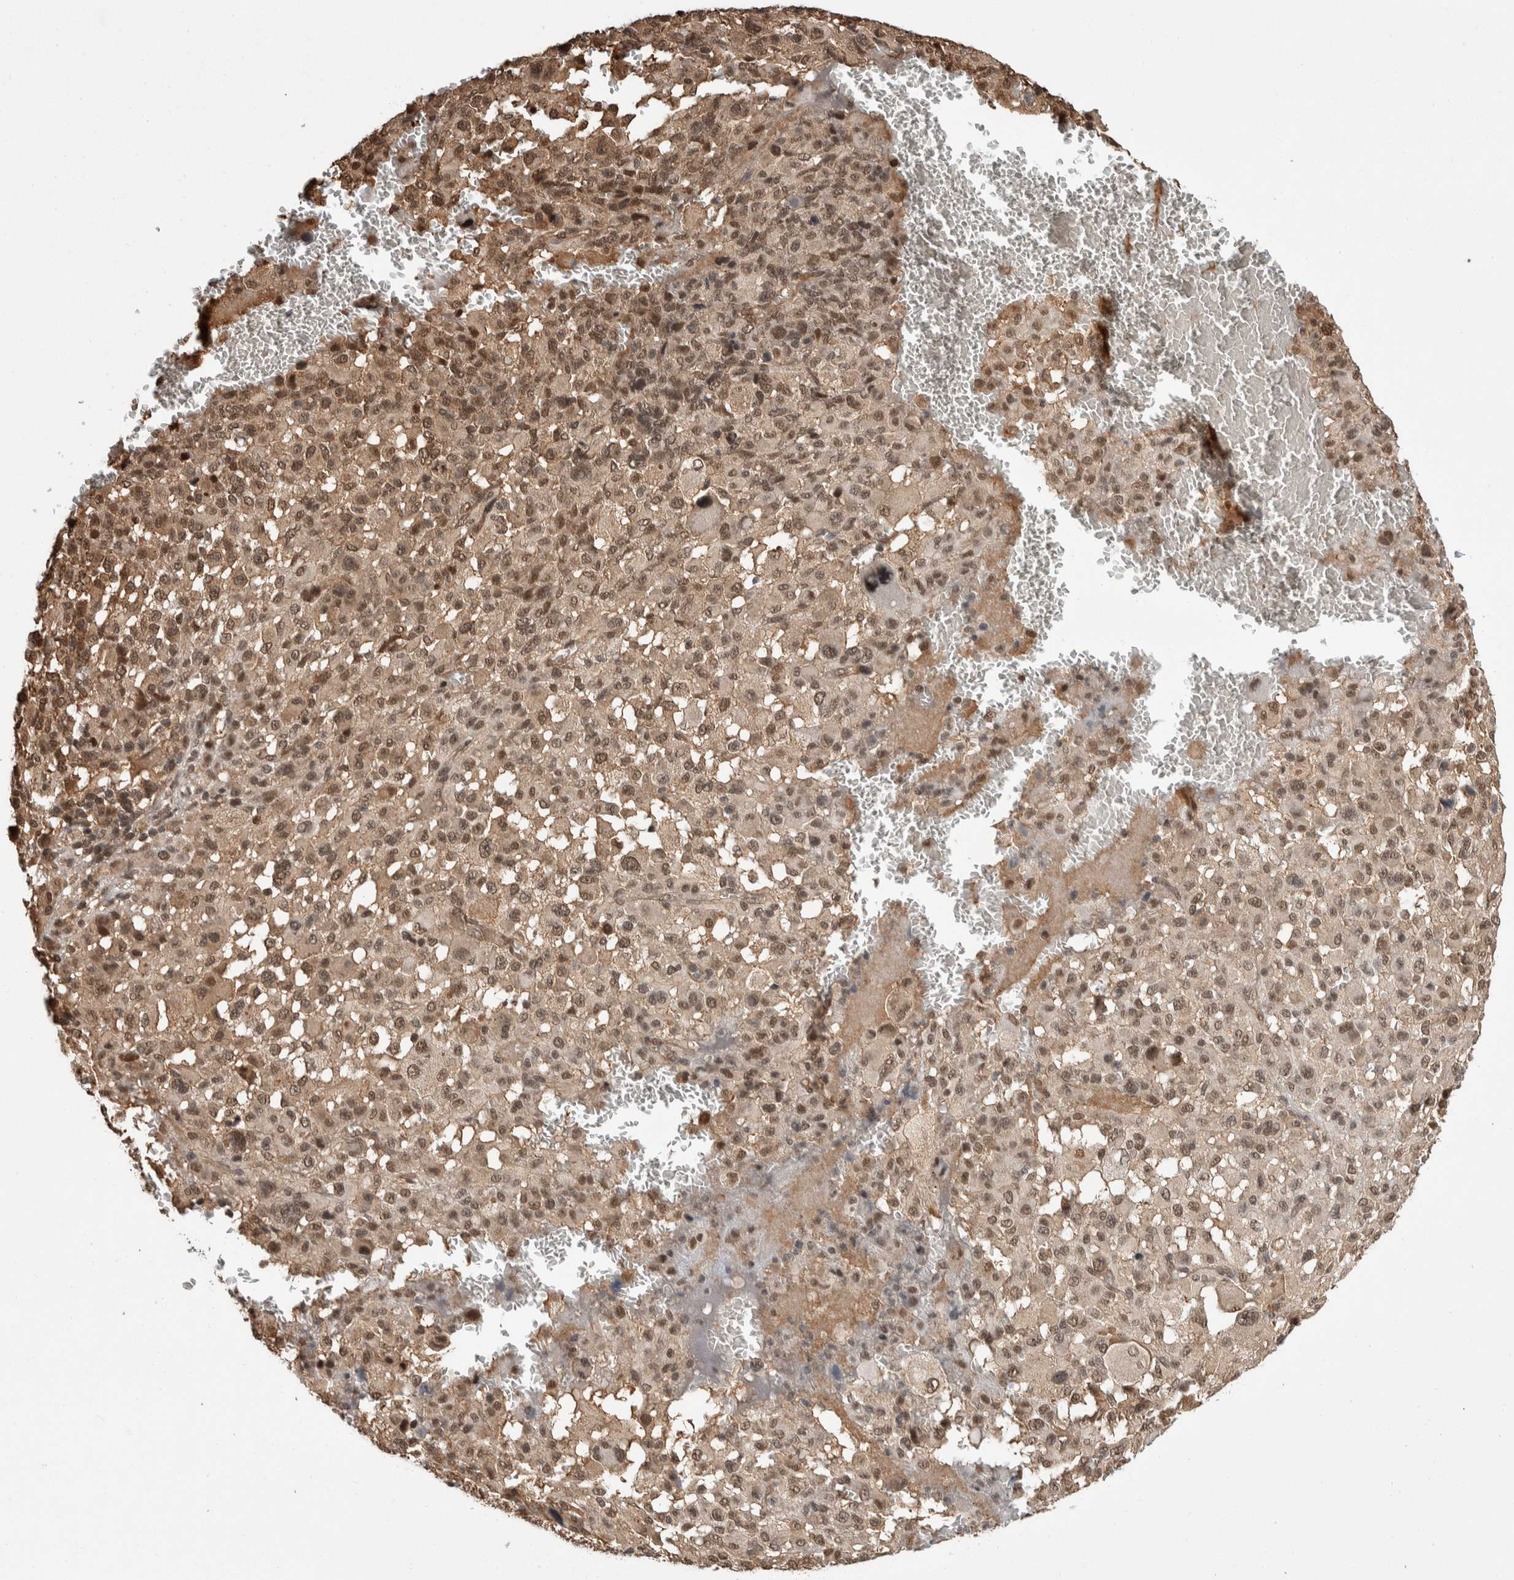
{"staining": {"intensity": "moderate", "quantity": ">75%", "location": "nuclear"}, "tissue": "melanoma", "cell_type": "Tumor cells", "image_type": "cancer", "snomed": [{"axis": "morphology", "description": "Malignant melanoma, Metastatic site"}, {"axis": "topography", "description": "Skin"}], "caption": "An immunohistochemistry photomicrograph of tumor tissue is shown. Protein staining in brown labels moderate nuclear positivity in malignant melanoma (metastatic site) within tumor cells. The protein of interest is stained brown, and the nuclei are stained in blue (DAB IHC with brightfield microscopy, high magnification).", "gene": "ZNF592", "patient": {"sex": "female", "age": 74}}